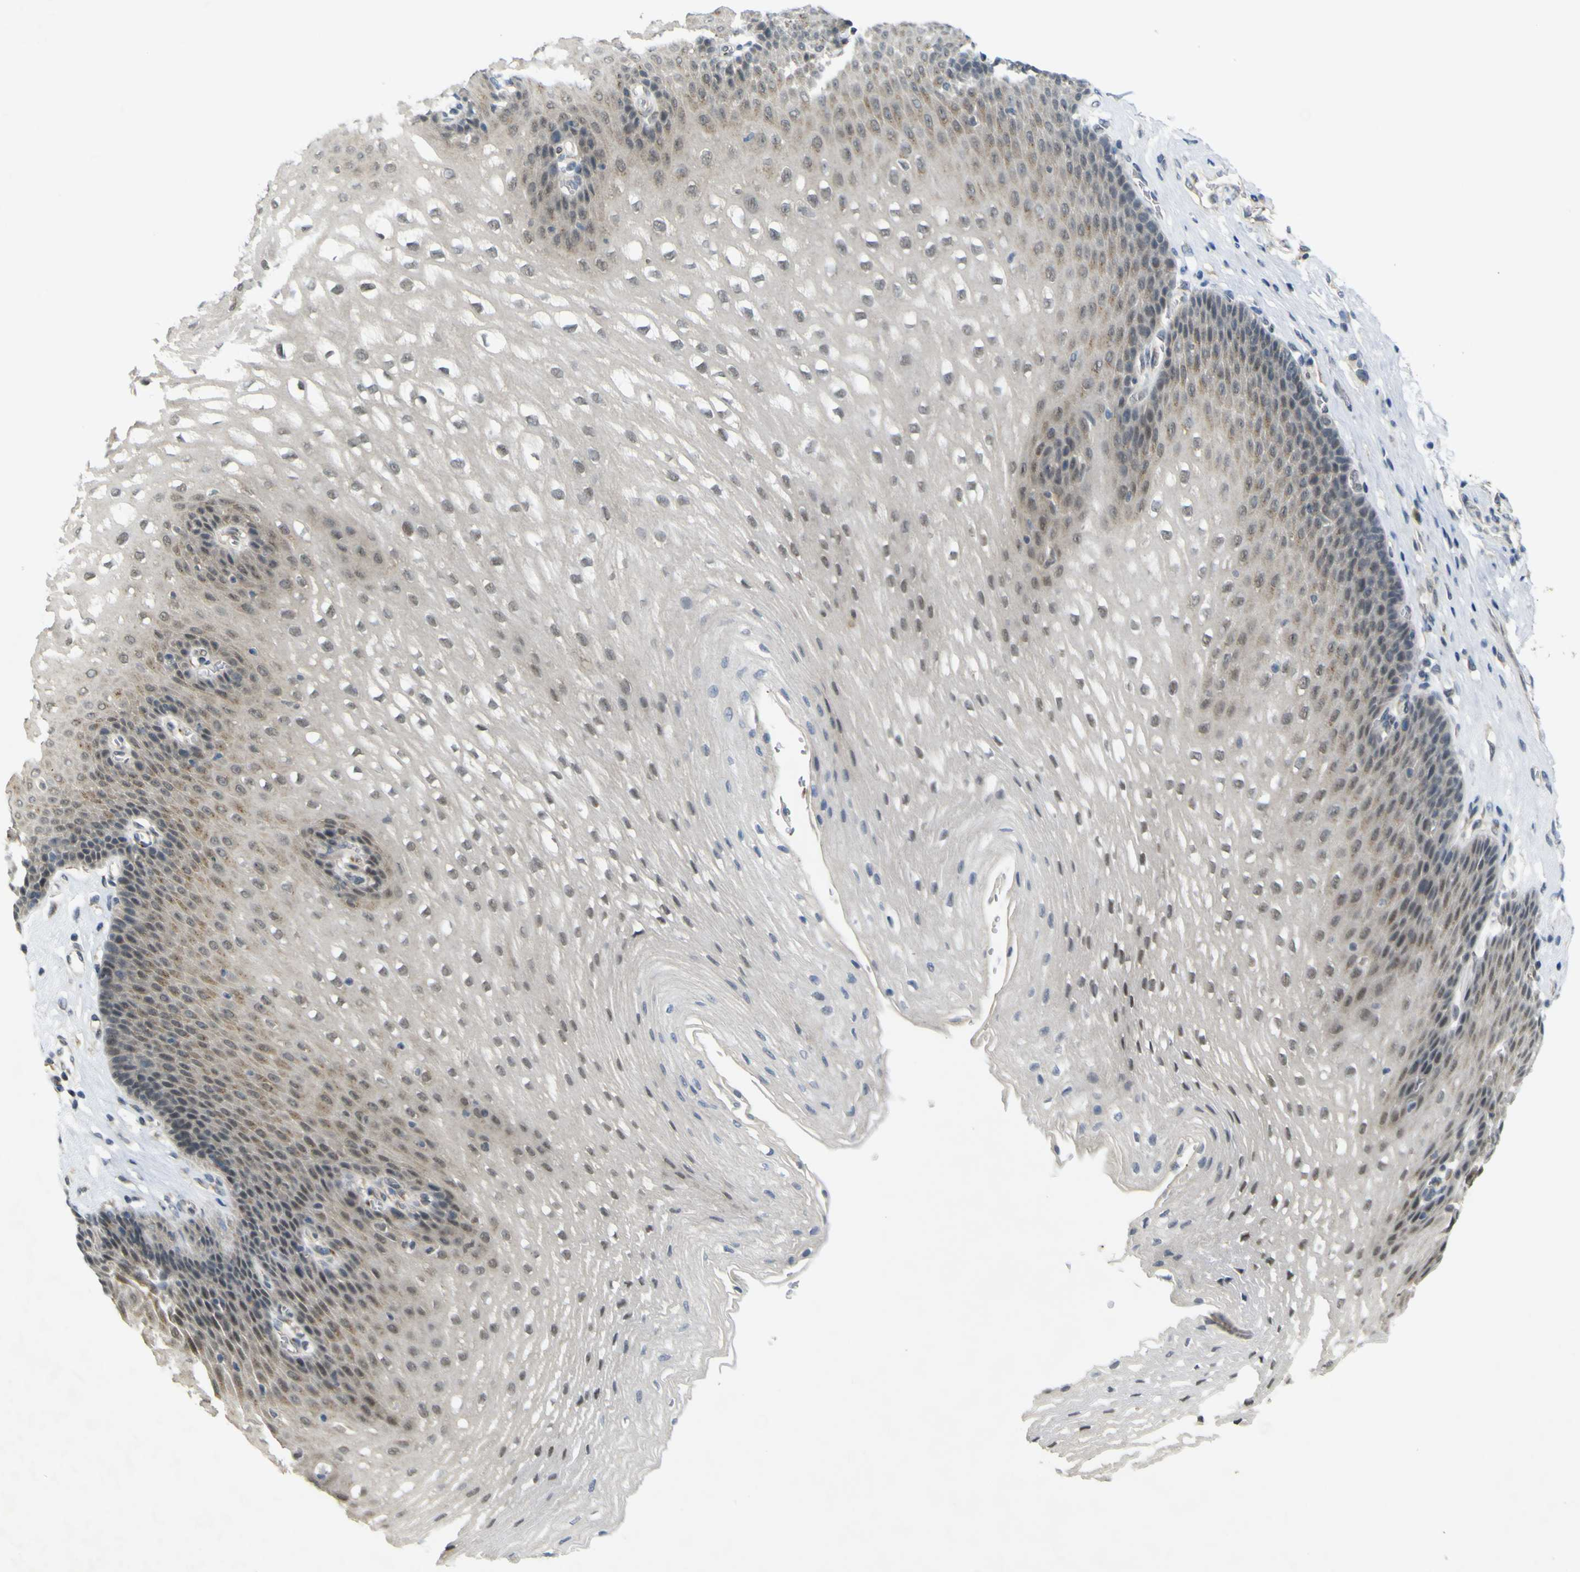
{"staining": {"intensity": "negative", "quantity": "none", "location": "none"}, "tissue": "esophagus", "cell_type": "Squamous epithelial cells", "image_type": "normal", "snomed": [{"axis": "morphology", "description": "Normal tissue, NOS"}, {"axis": "topography", "description": "Esophagus"}], "caption": "There is no significant expression in squamous epithelial cells of esophagus. (DAB immunohistochemistry (IHC), high magnification).", "gene": "IGF2R", "patient": {"sex": "male", "age": 48}}